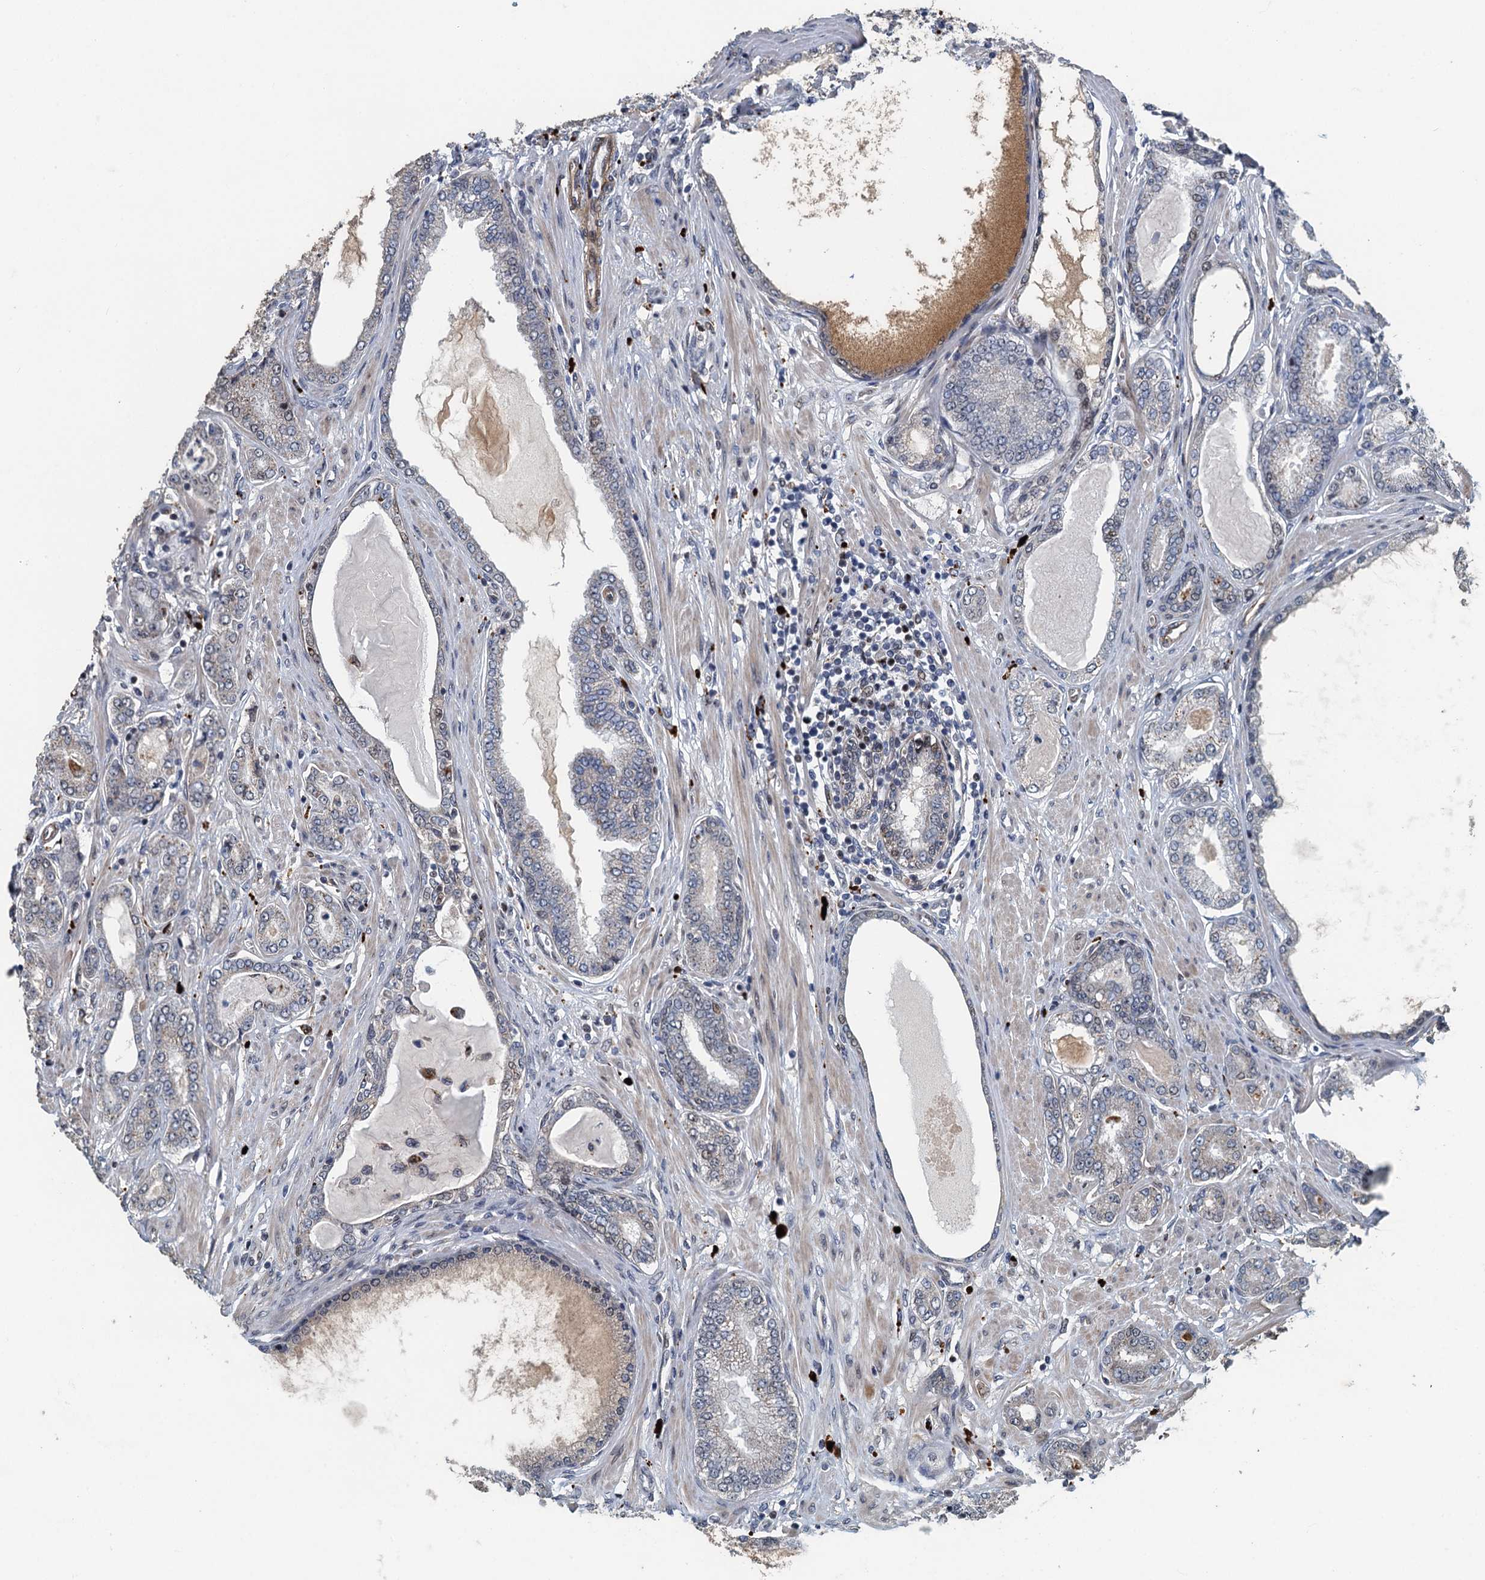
{"staining": {"intensity": "negative", "quantity": "none", "location": "none"}, "tissue": "prostate cancer", "cell_type": "Tumor cells", "image_type": "cancer", "snomed": [{"axis": "morphology", "description": "Adenocarcinoma, Low grade"}, {"axis": "topography", "description": "Prostate"}], "caption": "DAB immunohistochemical staining of prostate cancer (adenocarcinoma (low-grade)) shows no significant positivity in tumor cells. (DAB immunohistochemistry with hematoxylin counter stain).", "gene": "AGRN", "patient": {"sex": "male", "age": 63}}